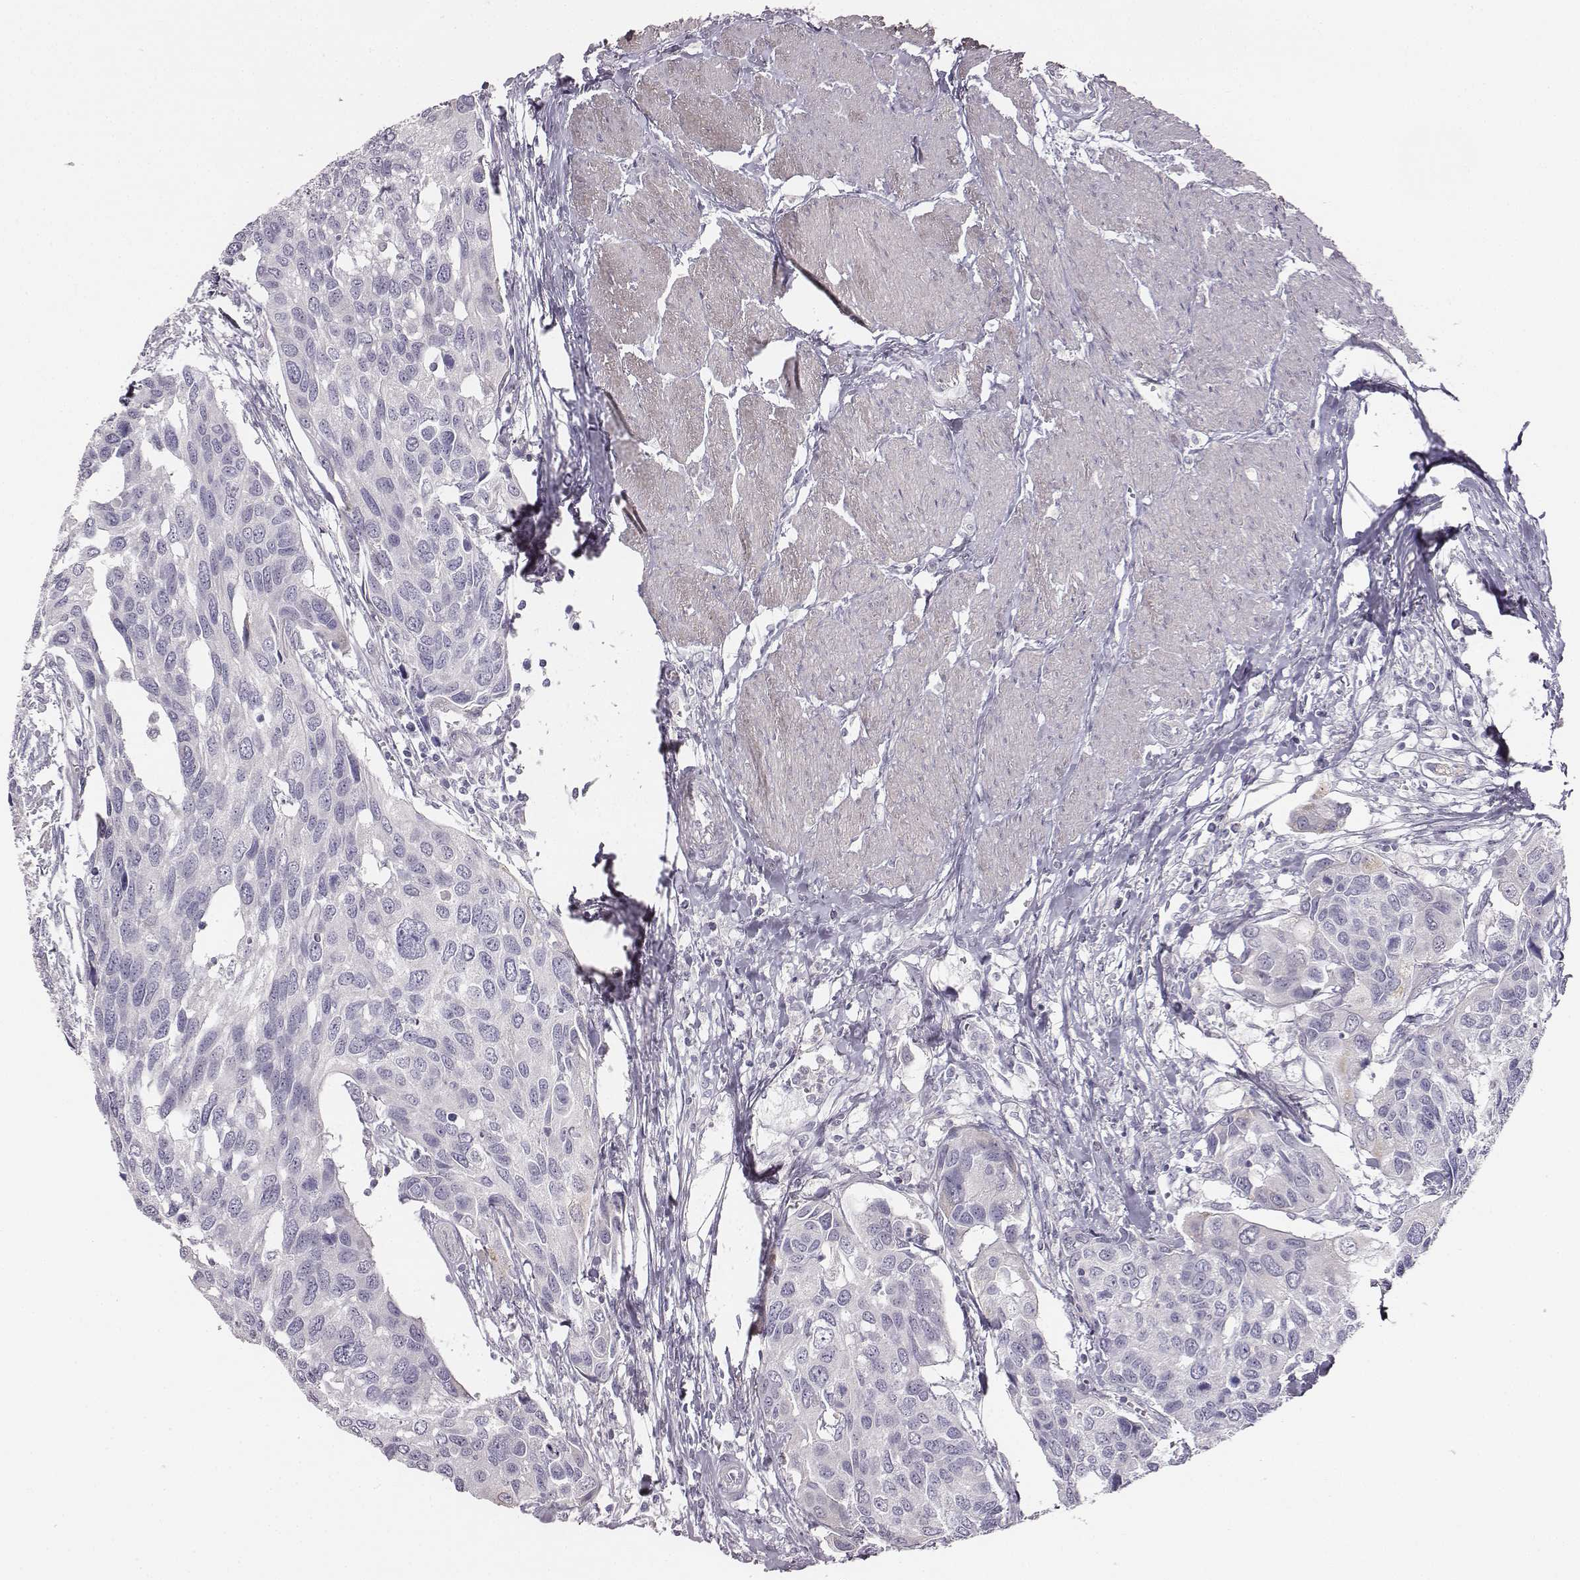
{"staining": {"intensity": "negative", "quantity": "none", "location": "none"}, "tissue": "urothelial cancer", "cell_type": "Tumor cells", "image_type": "cancer", "snomed": [{"axis": "morphology", "description": "Urothelial carcinoma, High grade"}, {"axis": "topography", "description": "Urinary bladder"}], "caption": "High power microscopy photomicrograph of an immunohistochemistry (IHC) histopathology image of urothelial cancer, revealing no significant staining in tumor cells. Nuclei are stained in blue.", "gene": "ADAM7", "patient": {"sex": "male", "age": 60}}